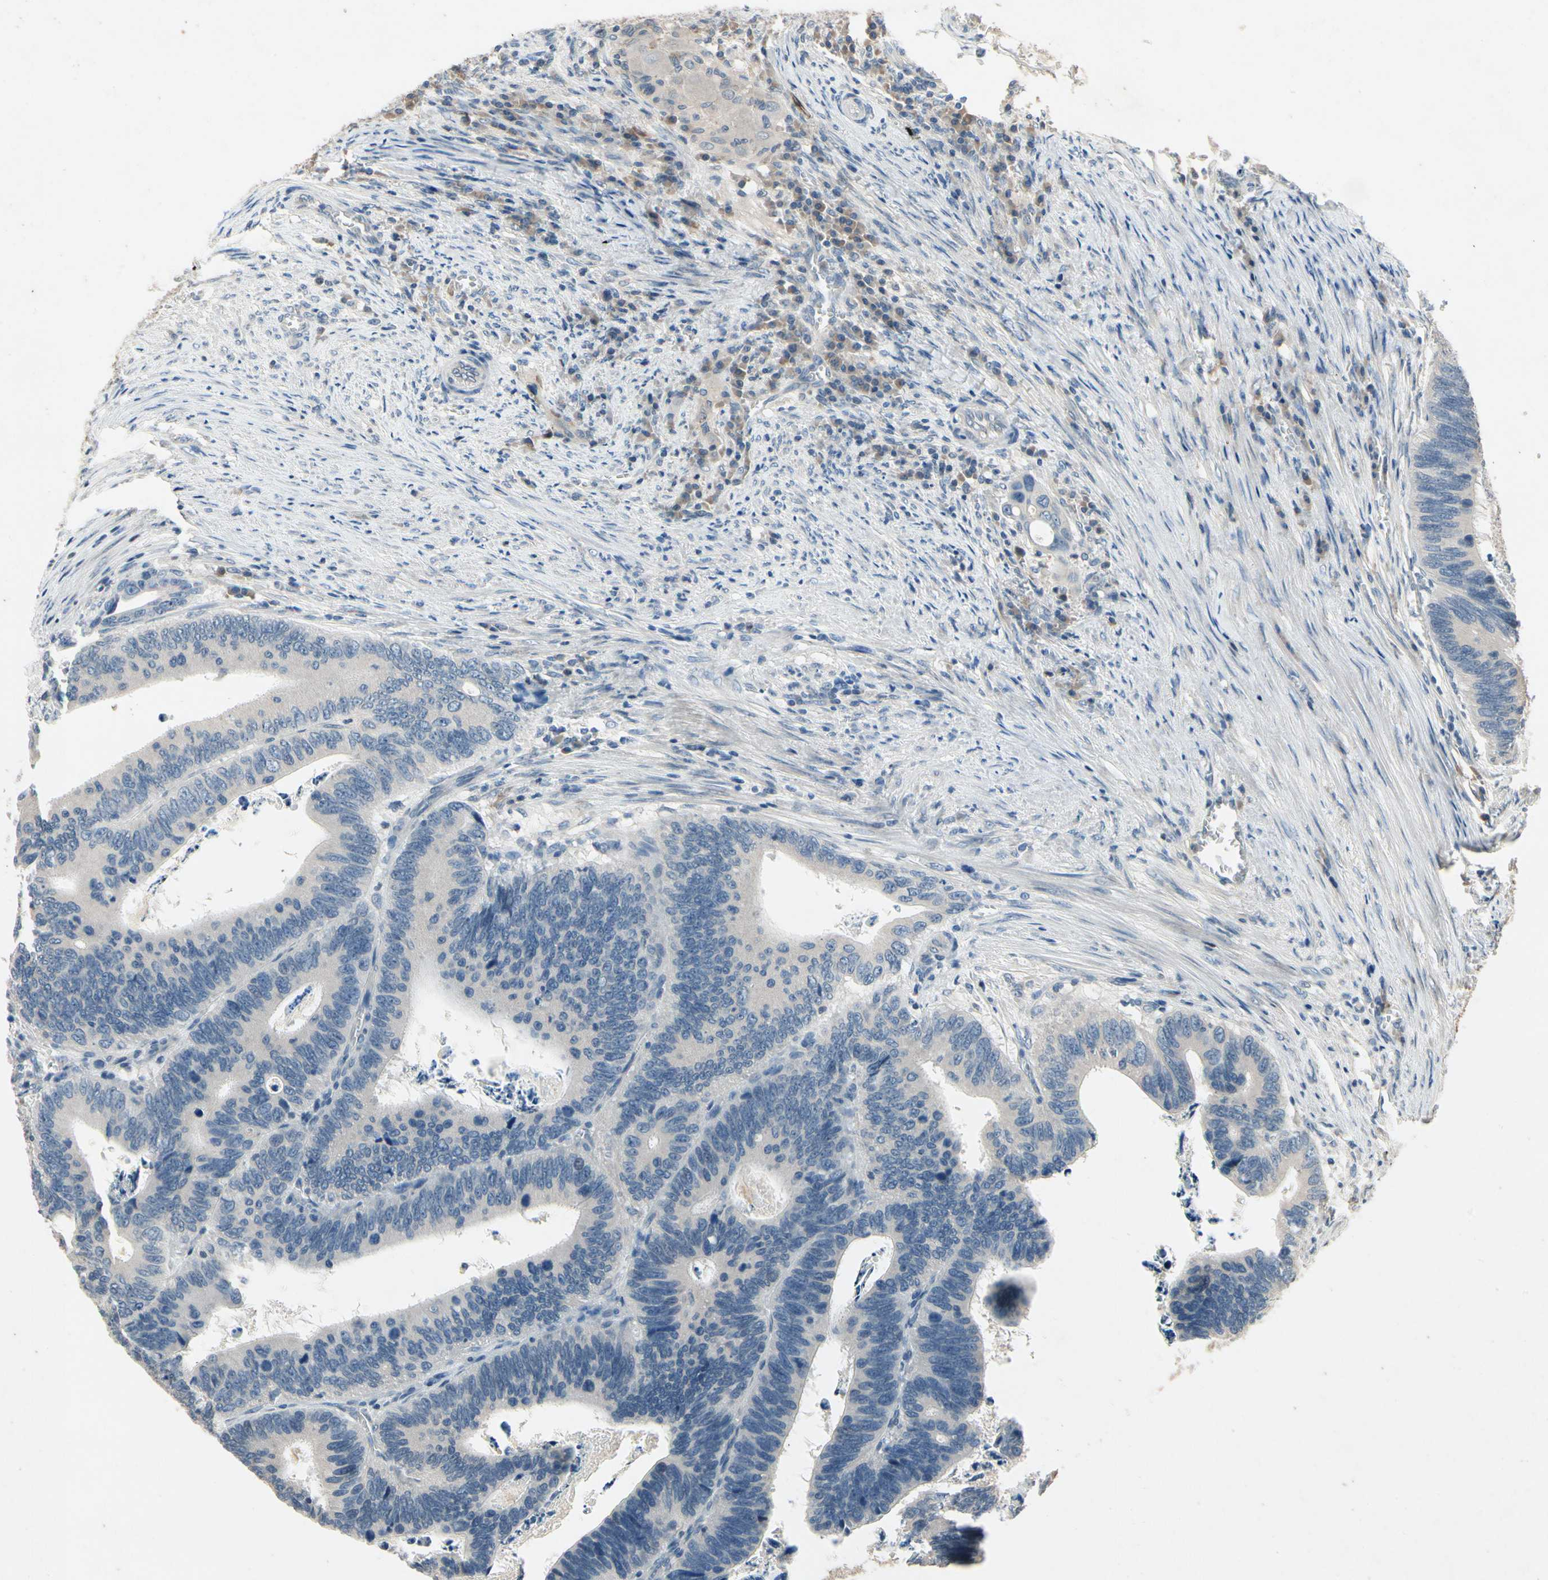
{"staining": {"intensity": "negative", "quantity": "none", "location": "none"}, "tissue": "colorectal cancer", "cell_type": "Tumor cells", "image_type": "cancer", "snomed": [{"axis": "morphology", "description": "Adenocarcinoma, NOS"}, {"axis": "topography", "description": "Colon"}], "caption": "This is a image of immunohistochemistry staining of colorectal cancer, which shows no positivity in tumor cells.", "gene": "DPY19L3", "patient": {"sex": "male", "age": 72}}